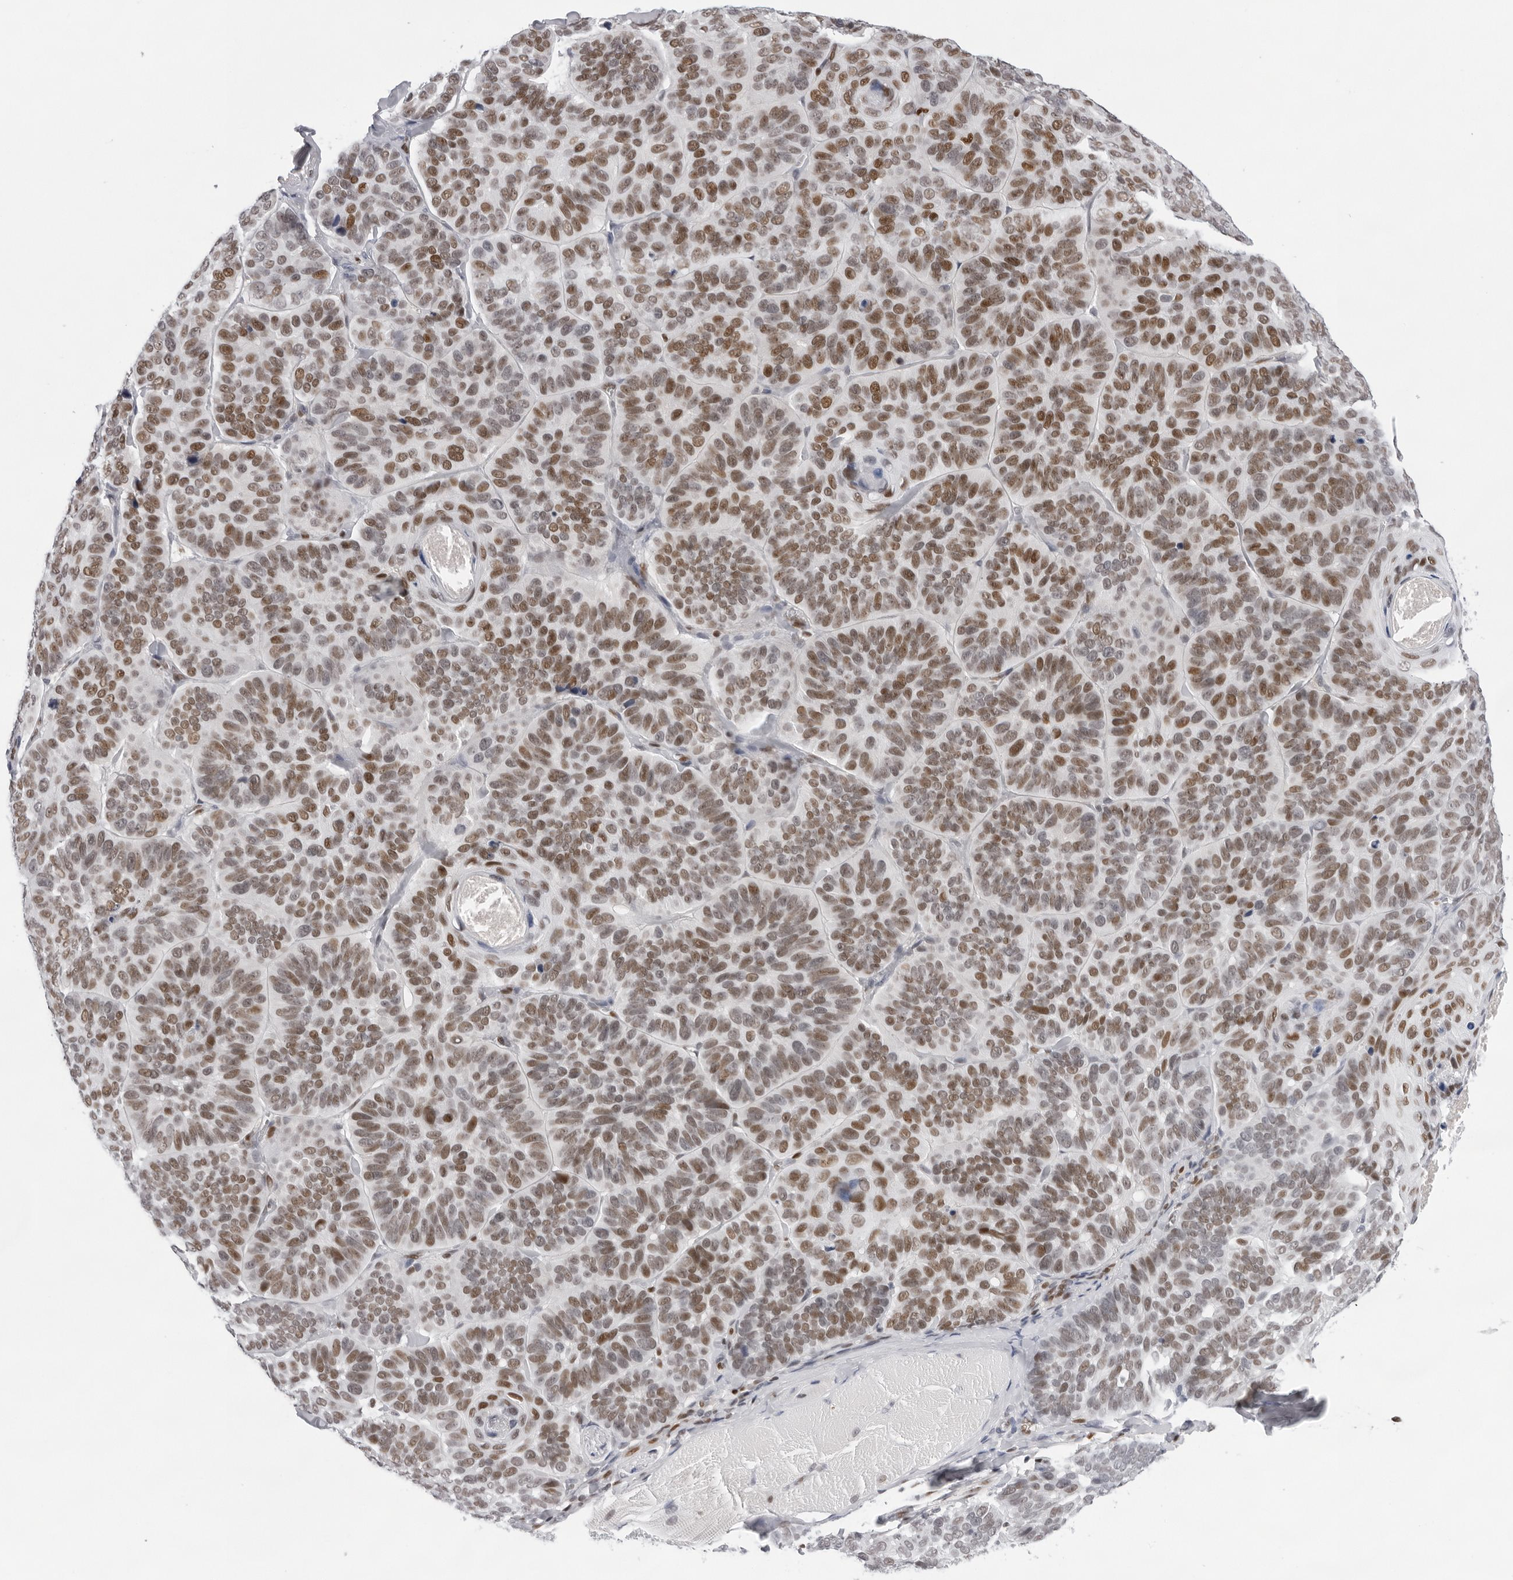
{"staining": {"intensity": "moderate", "quantity": "25%-75%", "location": "nuclear"}, "tissue": "skin cancer", "cell_type": "Tumor cells", "image_type": "cancer", "snomed": [{"axis": "morphology", "description": "Basal cell carcinoma"}, {"axis": "topography", "description": "Skin"}], "caption": "Moderate nuclear protein positivity is seen in about 25%-75% of tumor cells in skin basal cell carcinoma.", "gene": "OGG1", "patient": {"sex": "male", "age": 62}}